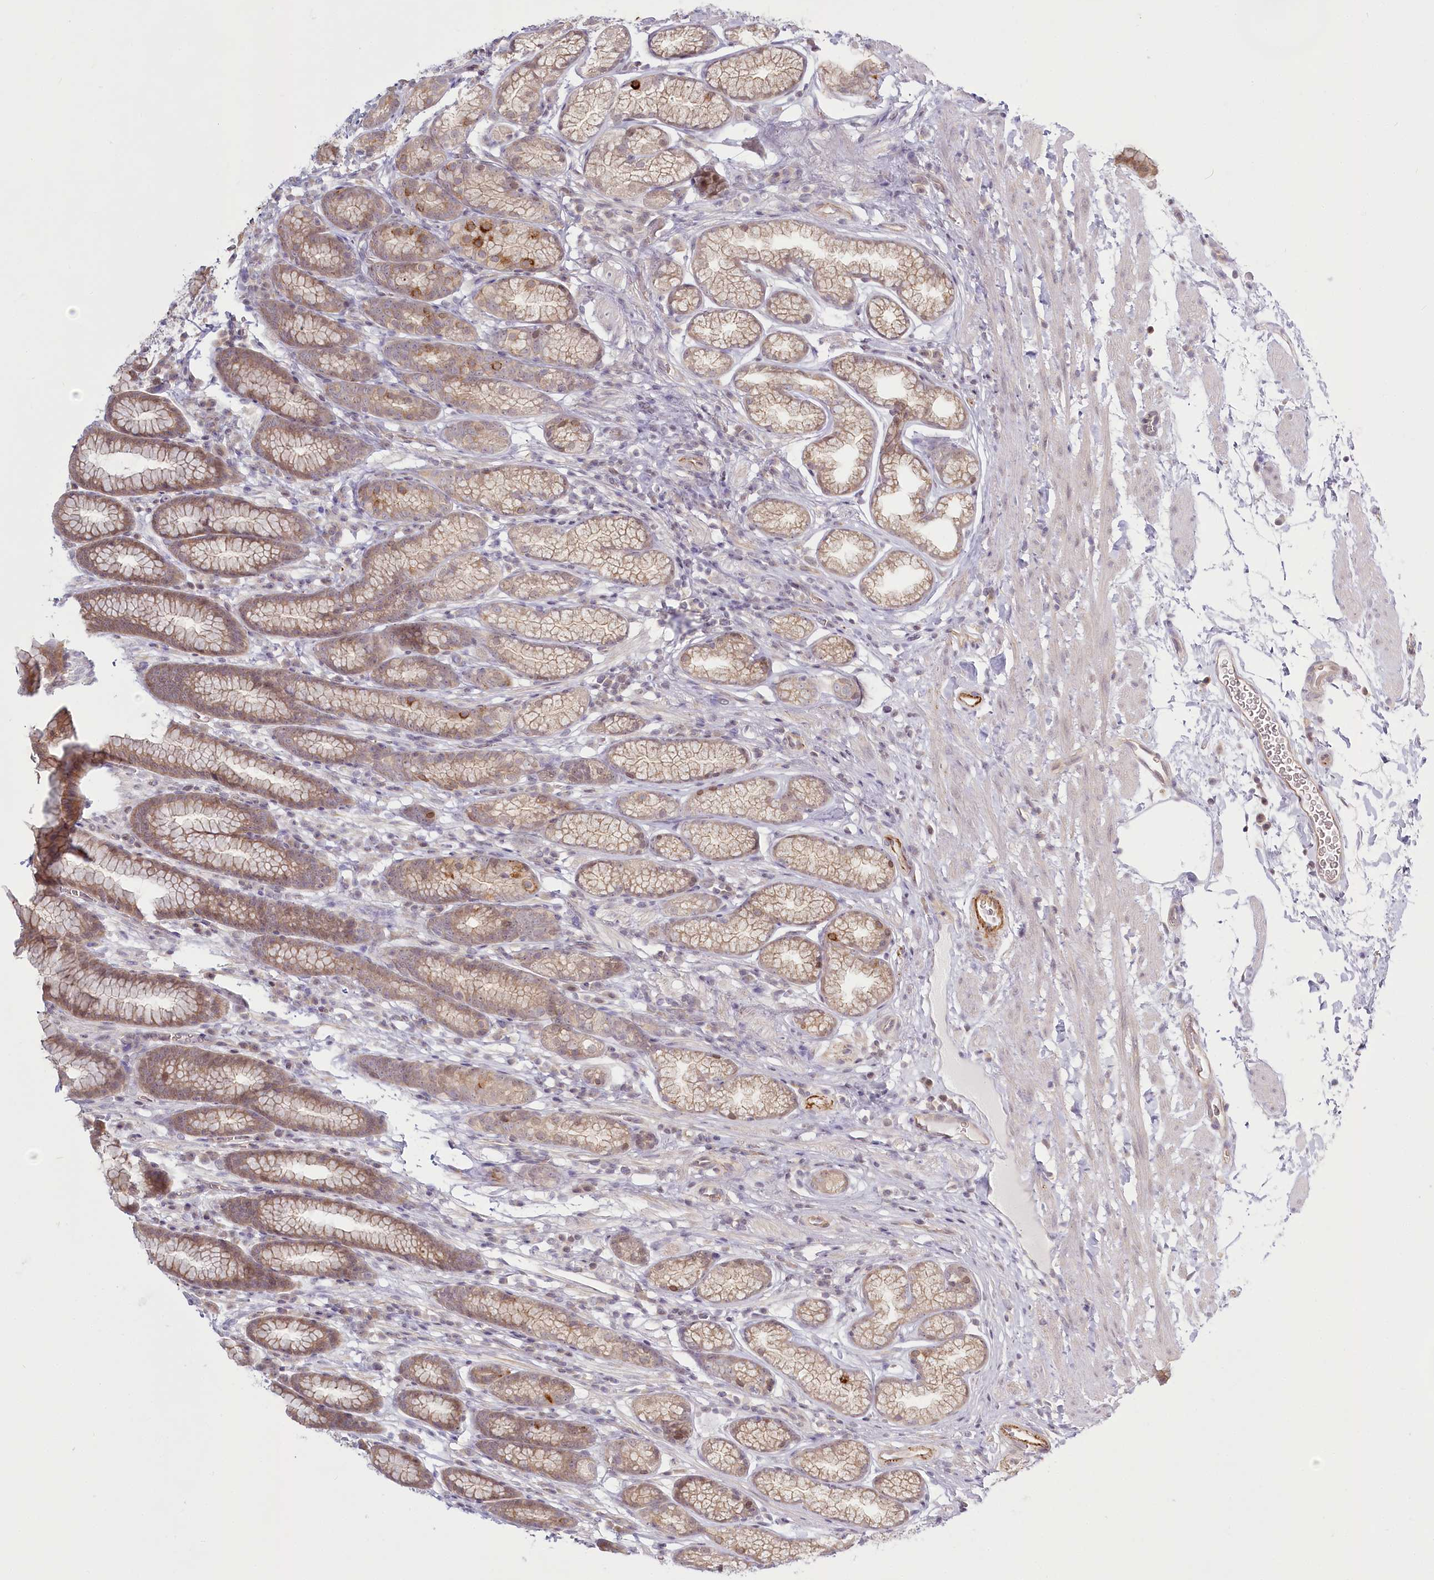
{"staining": {"intensity": "weak", "quantity": "25%-75%", "location": "cytoplasmic/membranous"}, "tissue": "stomach", "cell_type": "Glandular cells", "image_type": "normal", "snomed": [{"axis": "morphology", "description": "Normal tissue, NOS"}, {"axis": "topography", "description": "Stomach"}], "caption": "This image displays immunohistochemistry (IHC) staining of normal human stomach, with low weak cytoplasmic/membranous positivity in approximately 25%-75% of glandular cells.", "gene": "SPINK13", "patient": {"sex": "male", "age": 42}}